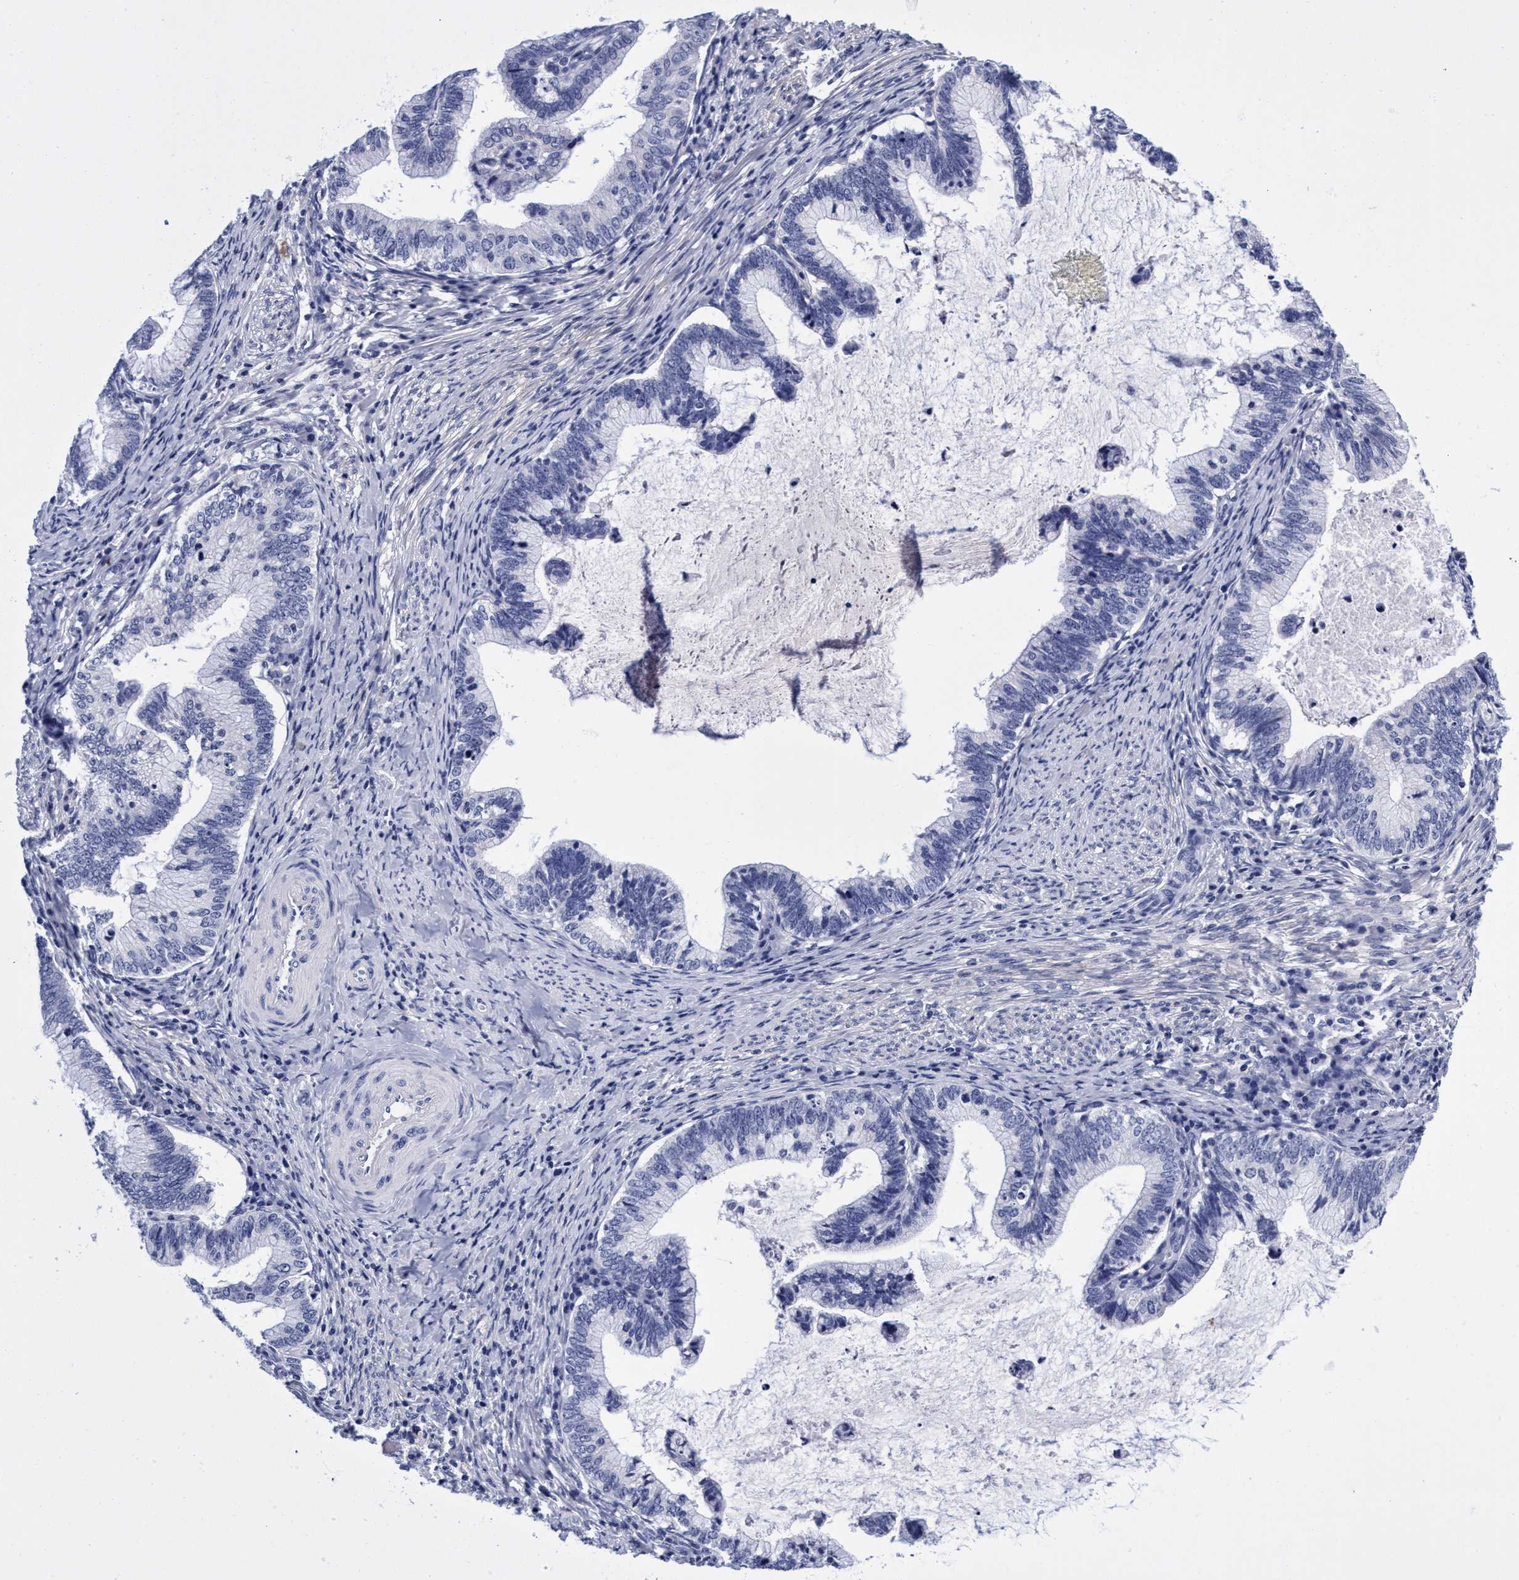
{"staining": {"intensity": "negative", "quantity": "none", "location": "none"}, "tissue": "cervical cancer", "cell_type": "Tumor cells", "image_type": "cancer", "snomed": [{"axis": "morphology", "description": "Adenocarcinoma, NOS"}, {"axis": "topography", "description": "Cervix"}], "caption": "The image exhibits no staining of tumor cells in cervical cancer.", "gene": "PLPPR1", "patient": {"sex": "female", "age": 36}}